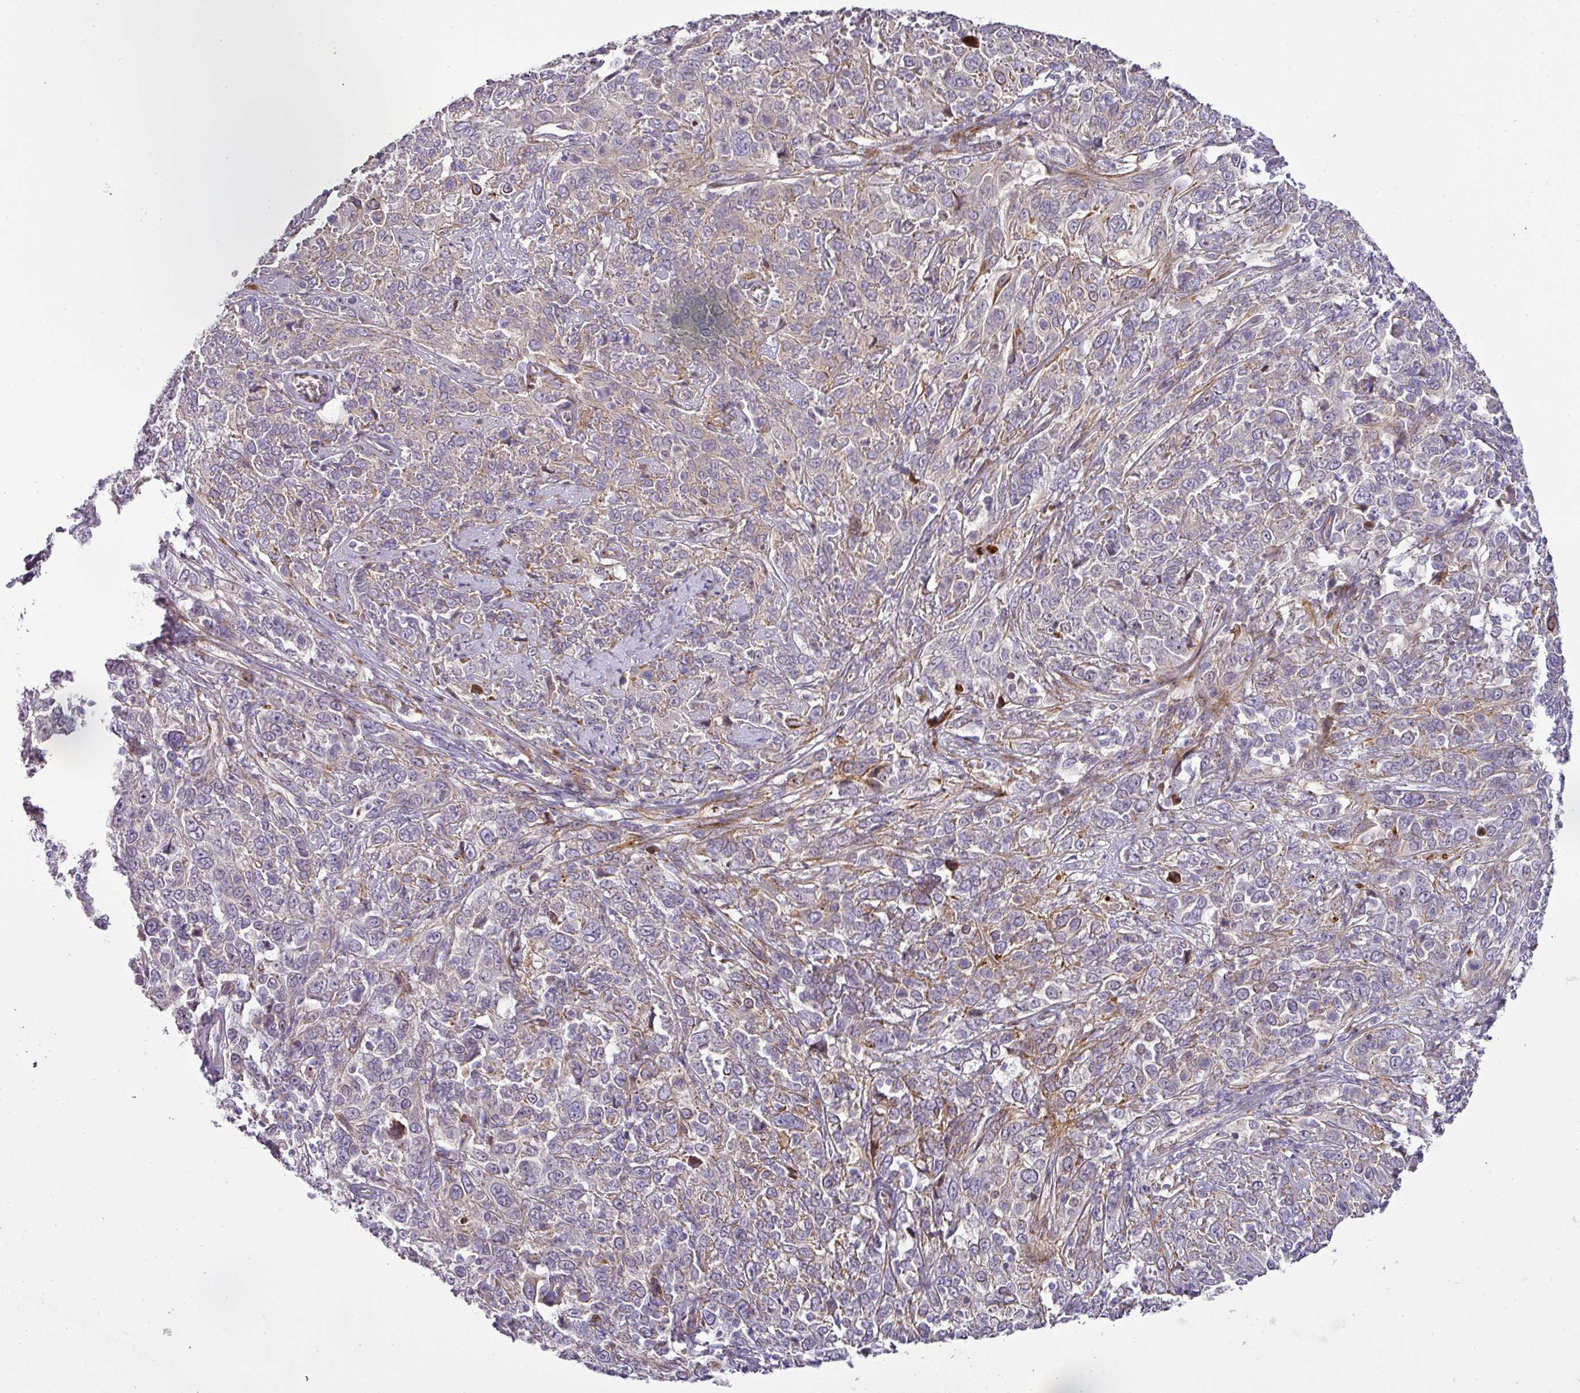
{"staining": {"intensity": "negative", "quantity": "none", "location": "none"}, "tissue": "cervical cancer", "cell_type": "Tumor cells", "image_type": "cancer", "snomed": [{"axis": "morphology", "description": "Squamous cell carcinoma, NOS"}, {"axis": "topography", "description": "Cervix"}], "caption": "There is no significant positivity in tumor cells of cervical squamous cell carcinoma. The staining was performed using DAB to visualize the protein expression in brown, while the nuclei were stained in blue with hematoxylin (Magnification: 20x).", "gene": "ATP6V1F", "patient": {"sex": "female", "age": 46}}